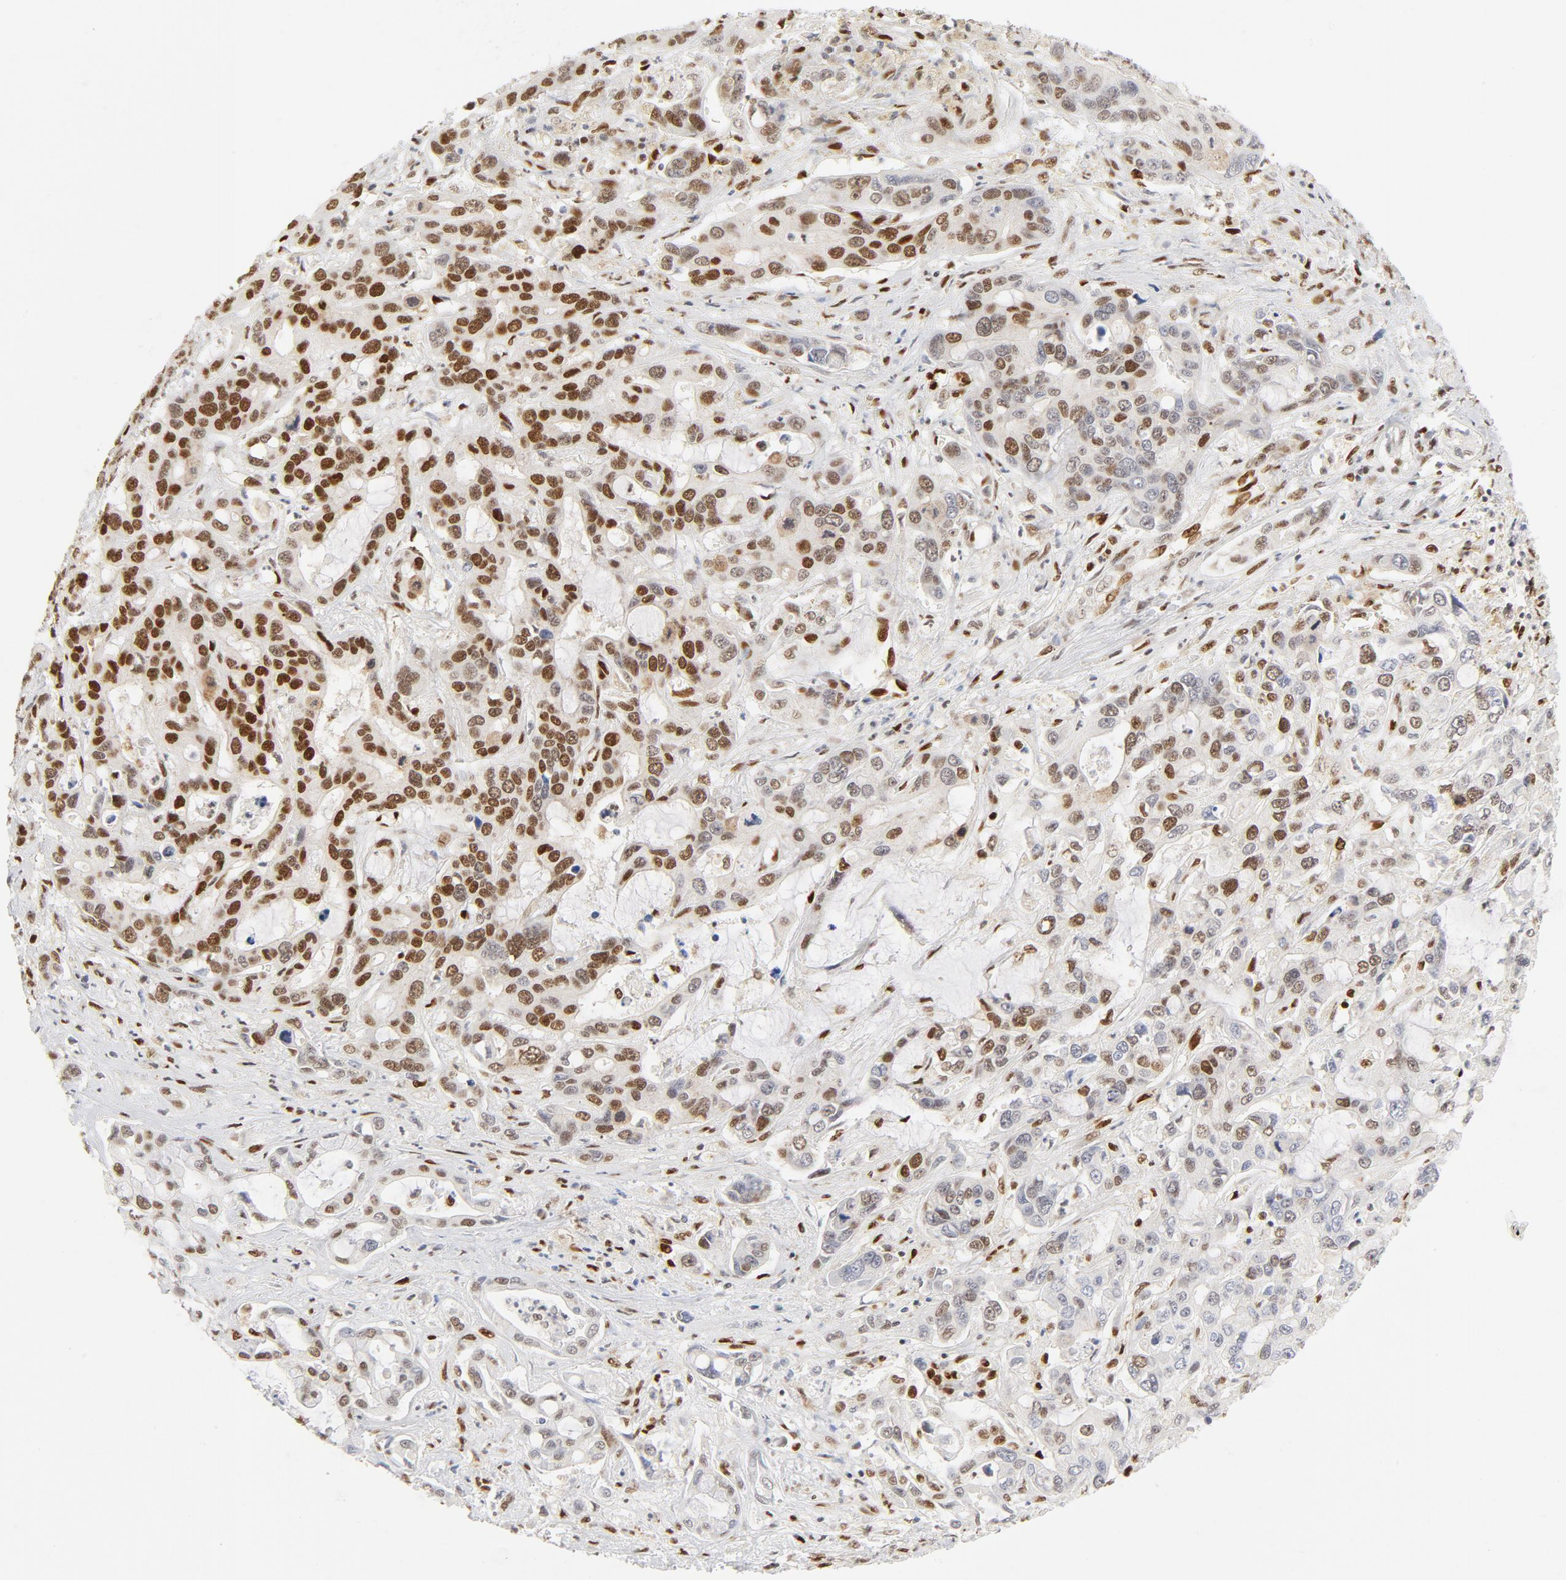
{"staining": {"intensity": "strong", "quantity": "25%-75%", "location": "nuclear"}, "tissue": "liver cancer", "cell_type": "Tumor cells", "image_type": "cancer", "snomed": [{"axis": "morphology", "description": "Cholangiocarcinoma"}, {"axis": "topography", "description": "Liver"}], "caption": "There is high levels of strong nuclear expression in tumor cells of liver cholangiocarcinoma, as demonstrated by immunohistochemical staining (brown color).", "gene": "MEF2A", "patient": {"sex": "female", "age": 65}}